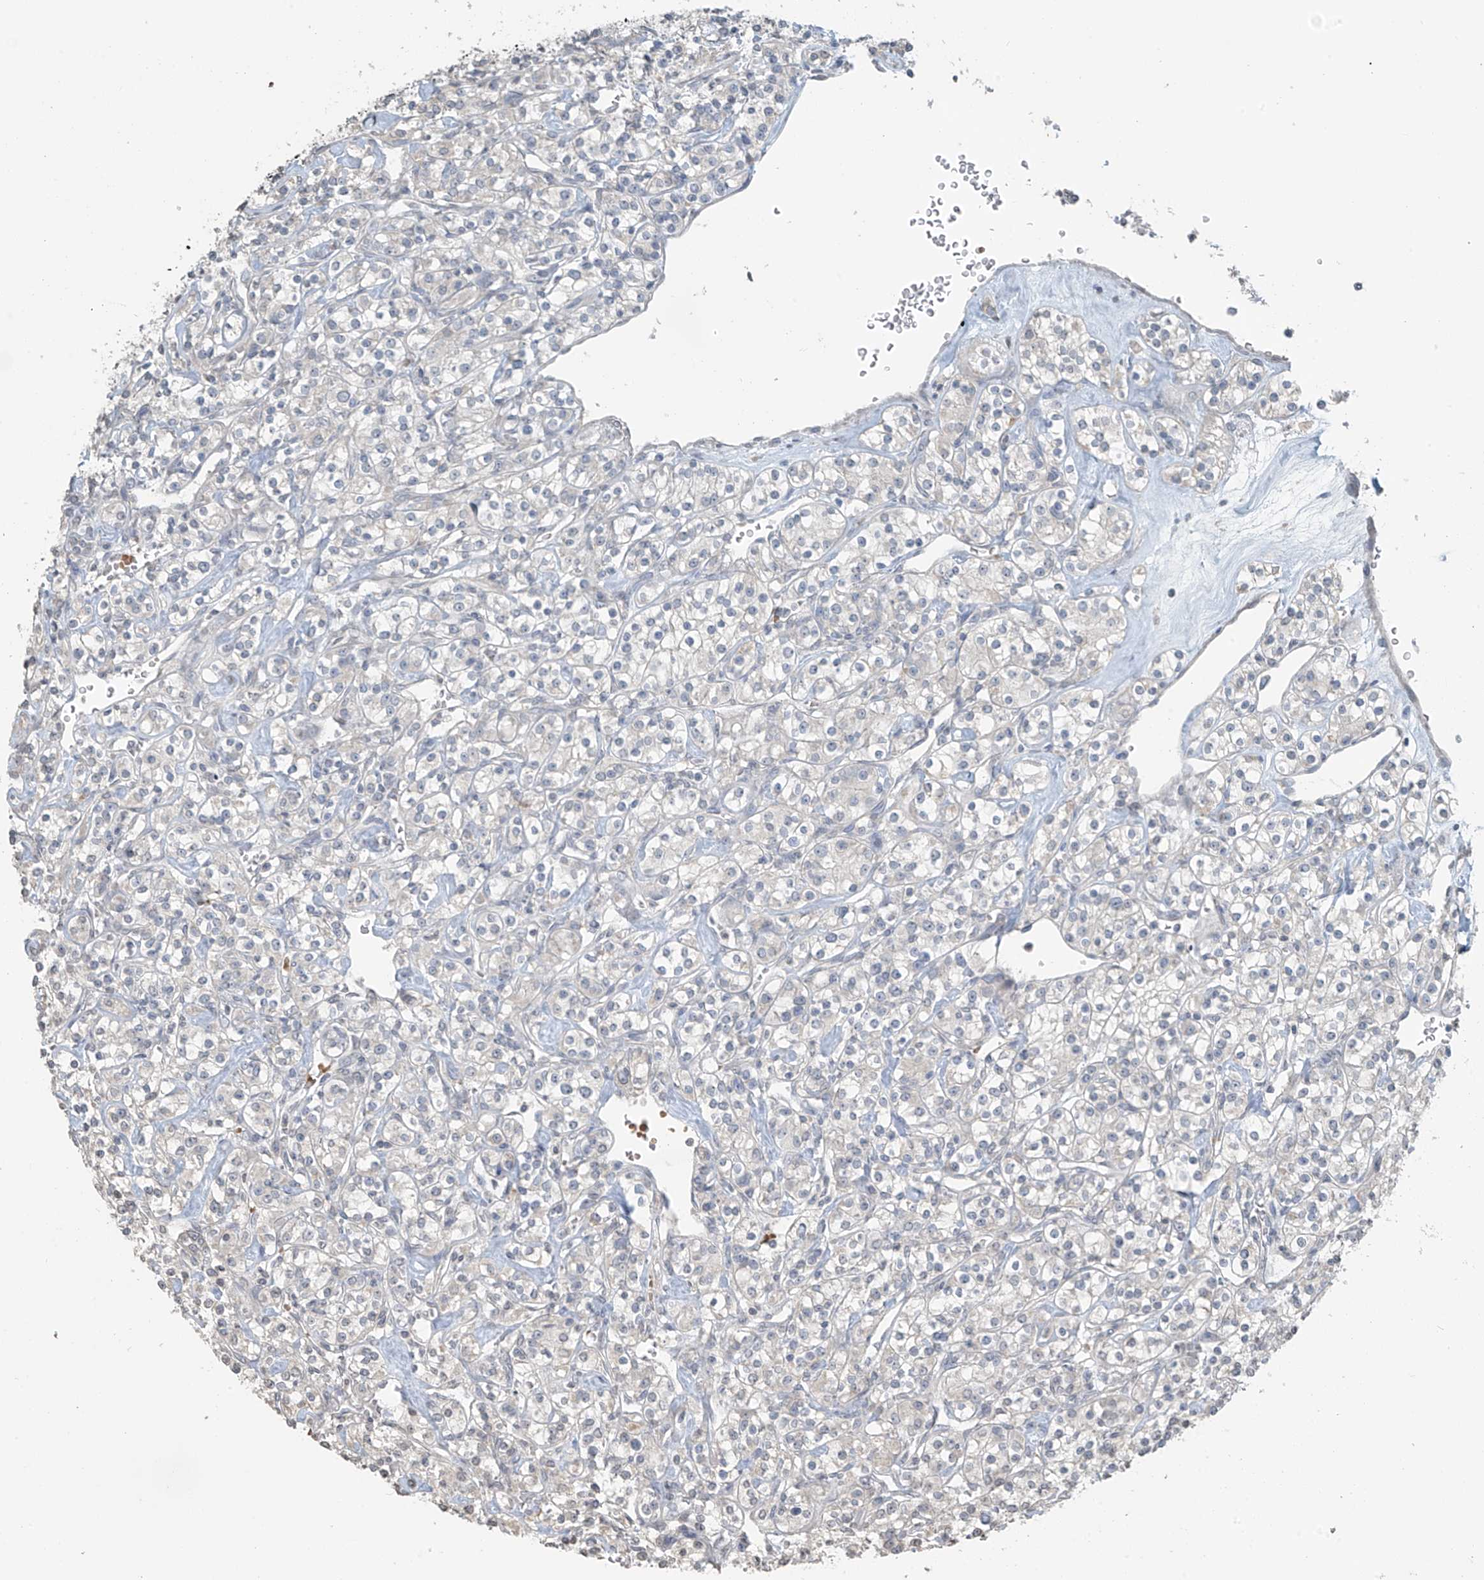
{"staining": {"intensity": "negative", "quantity": "none", "location": "none"}, "tissue": "renal cancer", "cell_type": "Tumor cells", "image_type": "cancer", "snomed": [{"axis": "morphology", "description": "Adenocarcinoma, NOS"}, {"axis": "topography", "description": "Kidney"}], "caption": "The image shows no significant expression in tumor cells of renal cancer. Nuclei are stained in blue.", "gene": "HOXA11", "patient": {"sex": "male", "age": 77}}